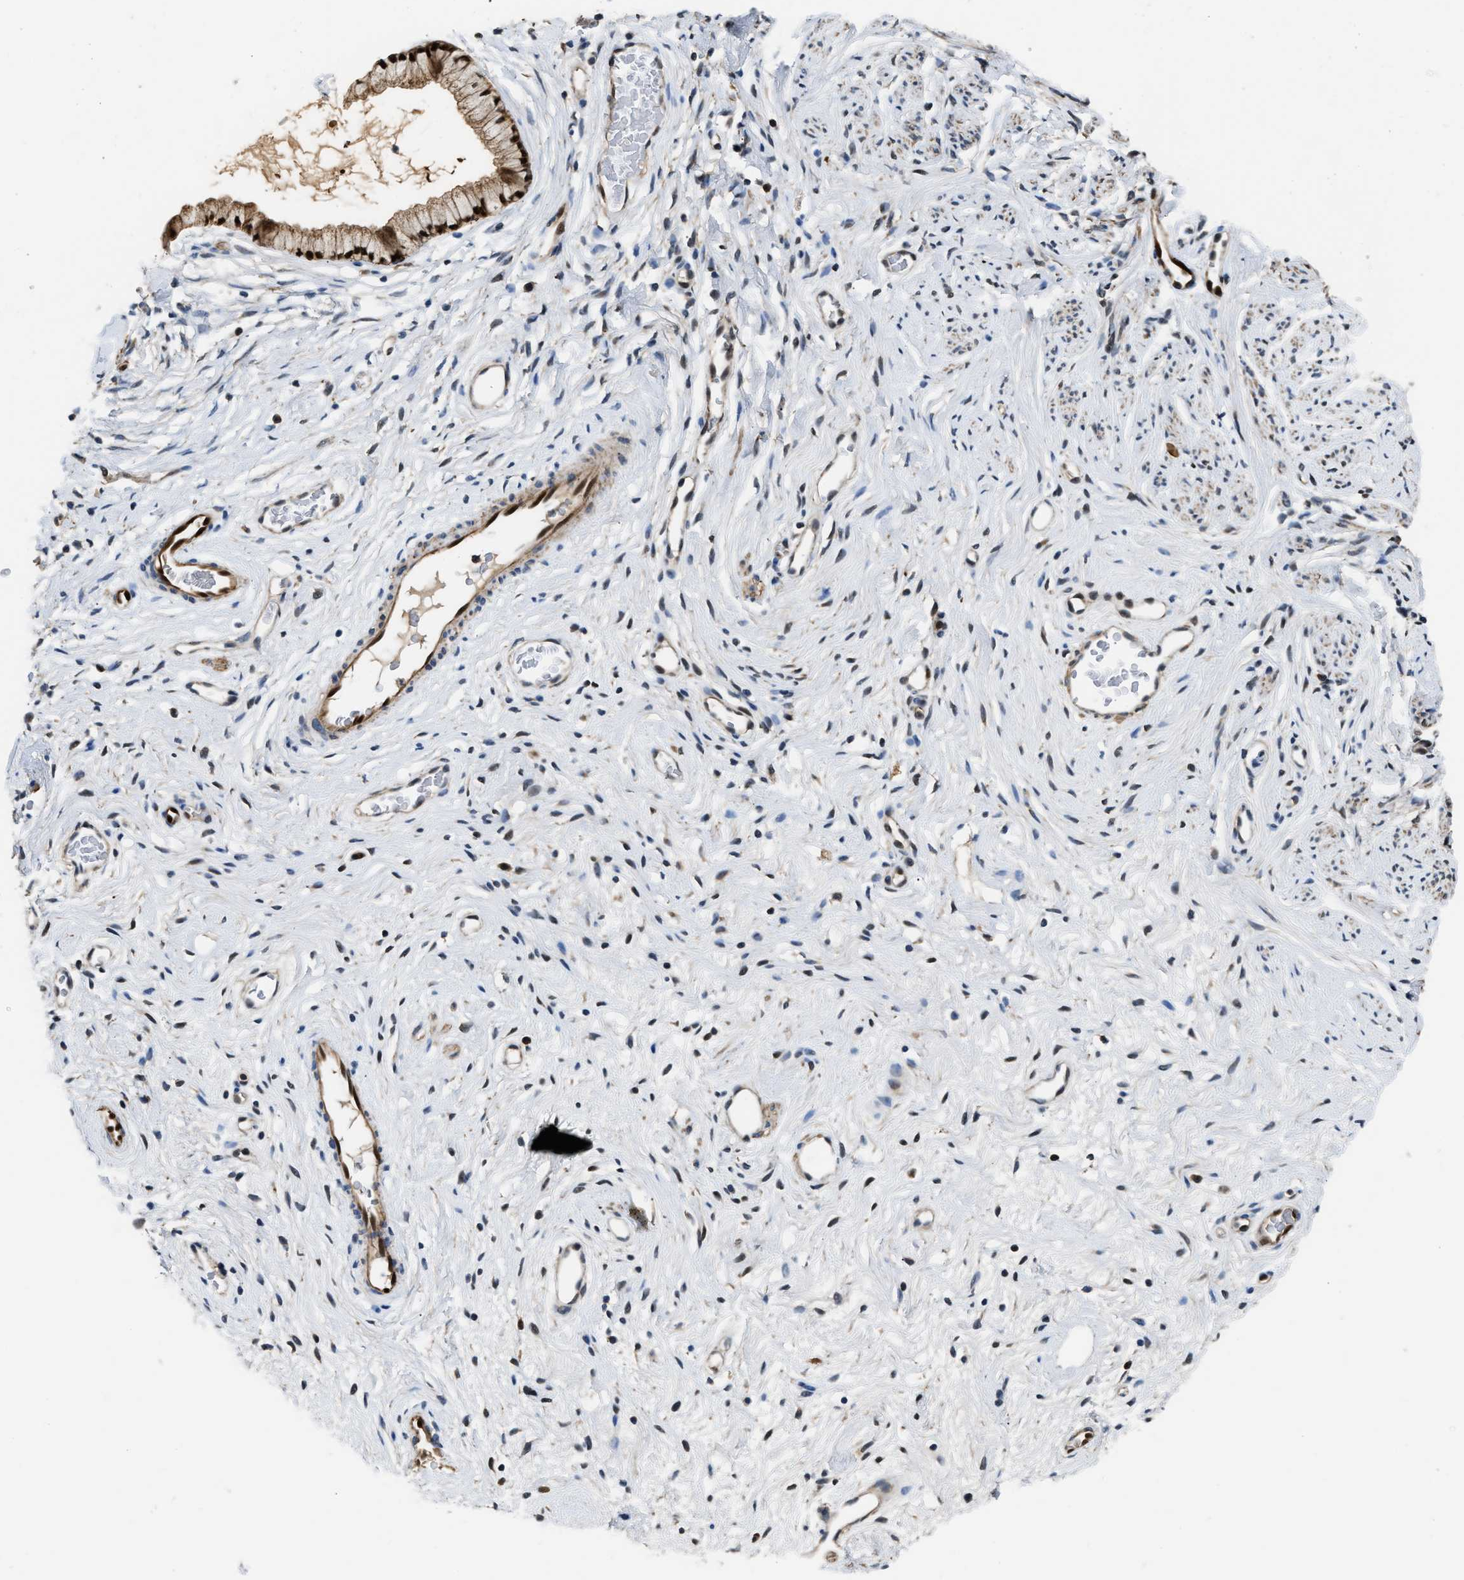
{"staining": {"intensity": "strong", "quantity": ">75%", "location": "cytoplasmic/membranous,nuclear"}, "tissue": "cervix", "cell_type": "Glandular cells", "image_type": "normal", "snomed": [{"axis": "morphology", "description": "Normal tissue, NOS"}, {"axis": "topography", "description": "Cervix"}], "caption": "High-power microscopy captured an immunohistochemistry photomicrograph of unremarkable cervix, revealing strong cytoplasmic/membranous,nuclear staining in approximately >75% of glandular cells.", "gene": "PPA1", "patient": {"sex": "female", "age": 77}}